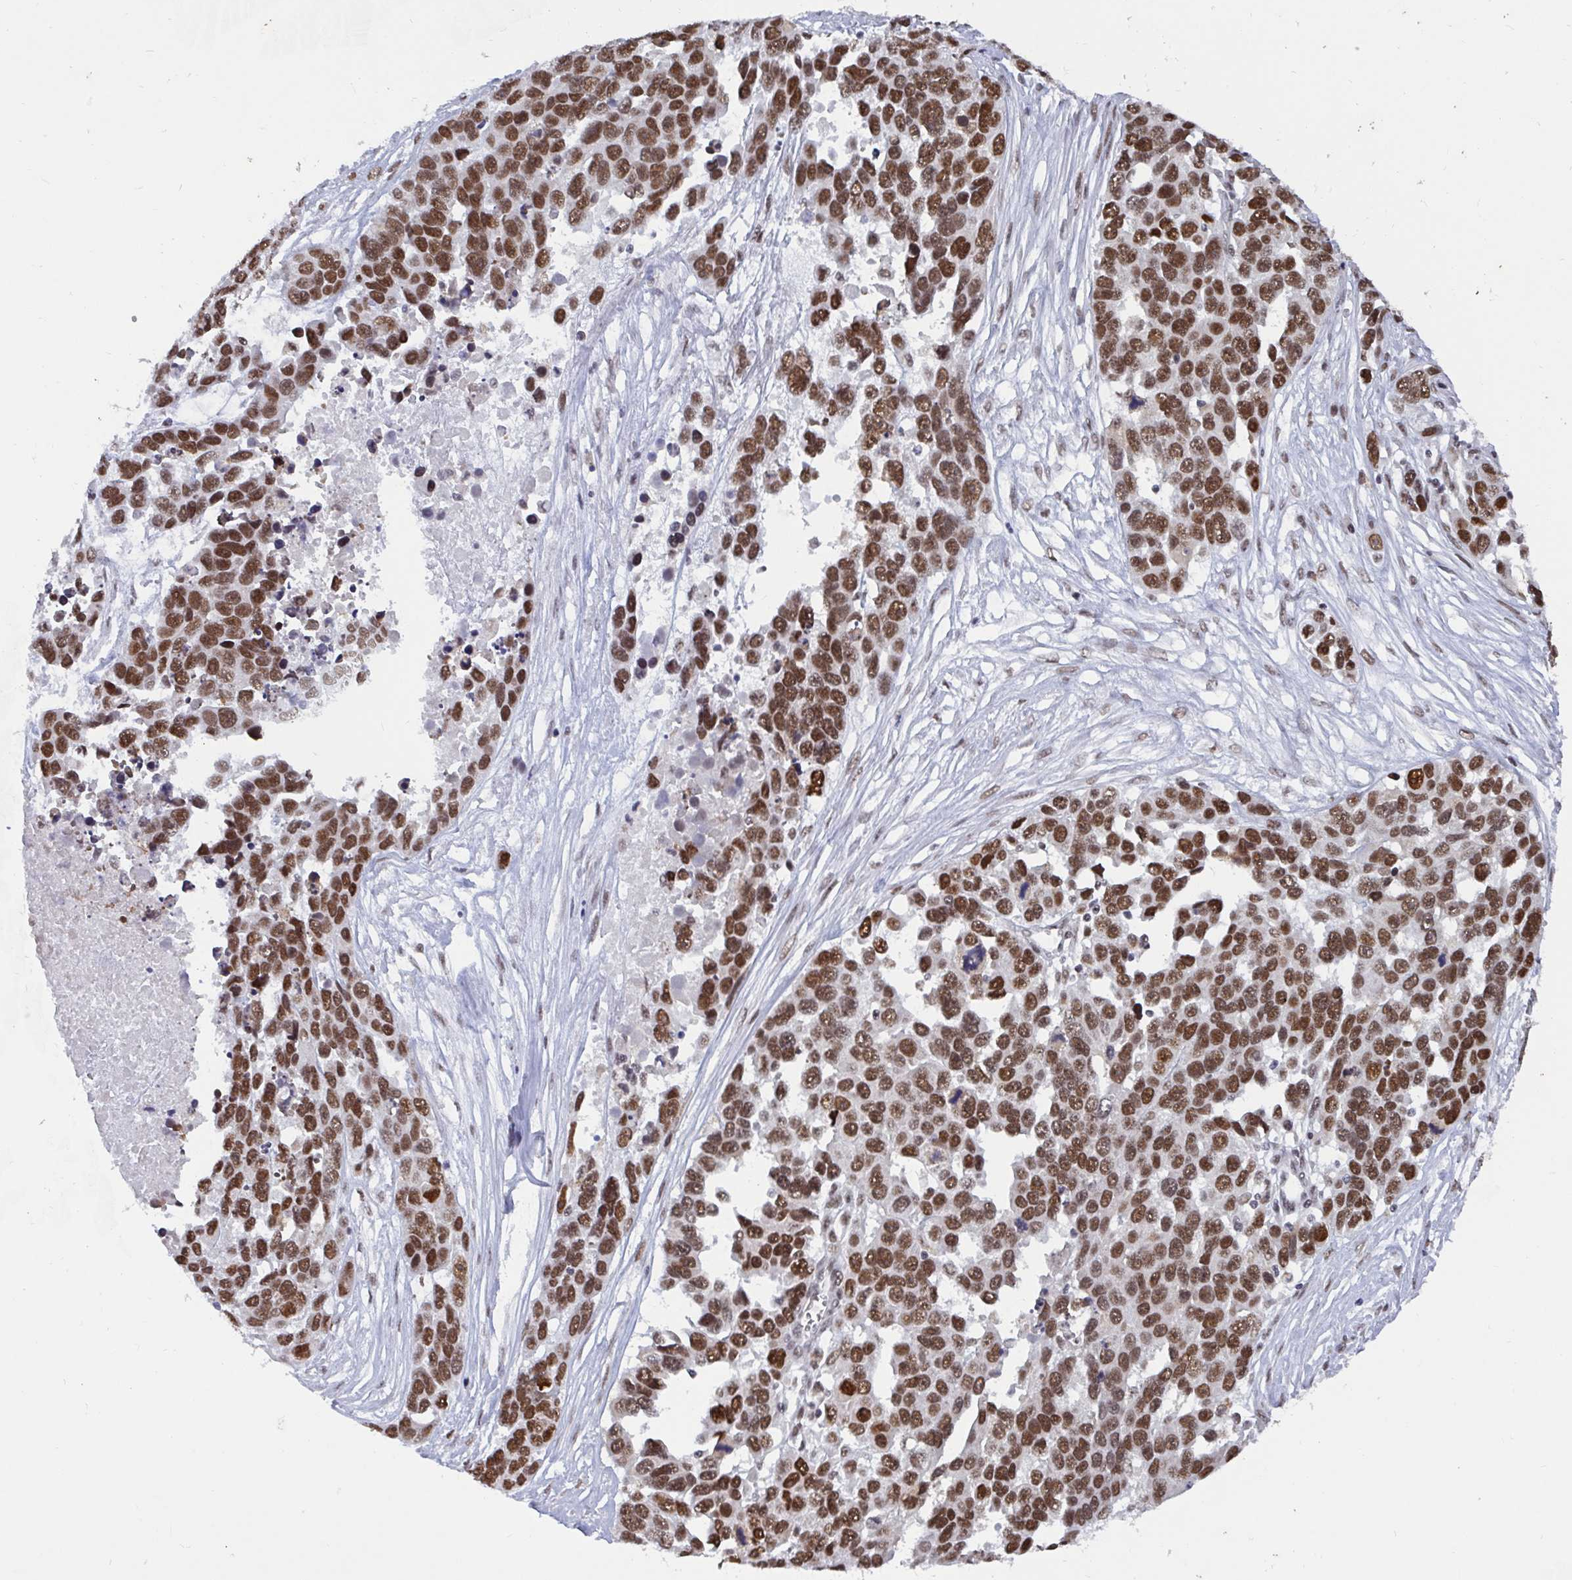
{"staining": {"intensity": "strong", "quantity": ">75%", "location": "nuclear"}, "tissue": "ovarian cancer", "cell_type": "Tumor cells", "image_type": "cancer", "snomed": [{"axis": "morphology", "description": "Cystadenocarcinoma, serous, NOS"}, {"axis": "topography", "description": "Ovary"}], "caption": "Ovarian serous cystadenocarcinoma stained with IHC shows strong nuclear expression in about >75% of tumor cells.", "gene": "PHF10", "patient": {"sex": "female", "age": 76}}